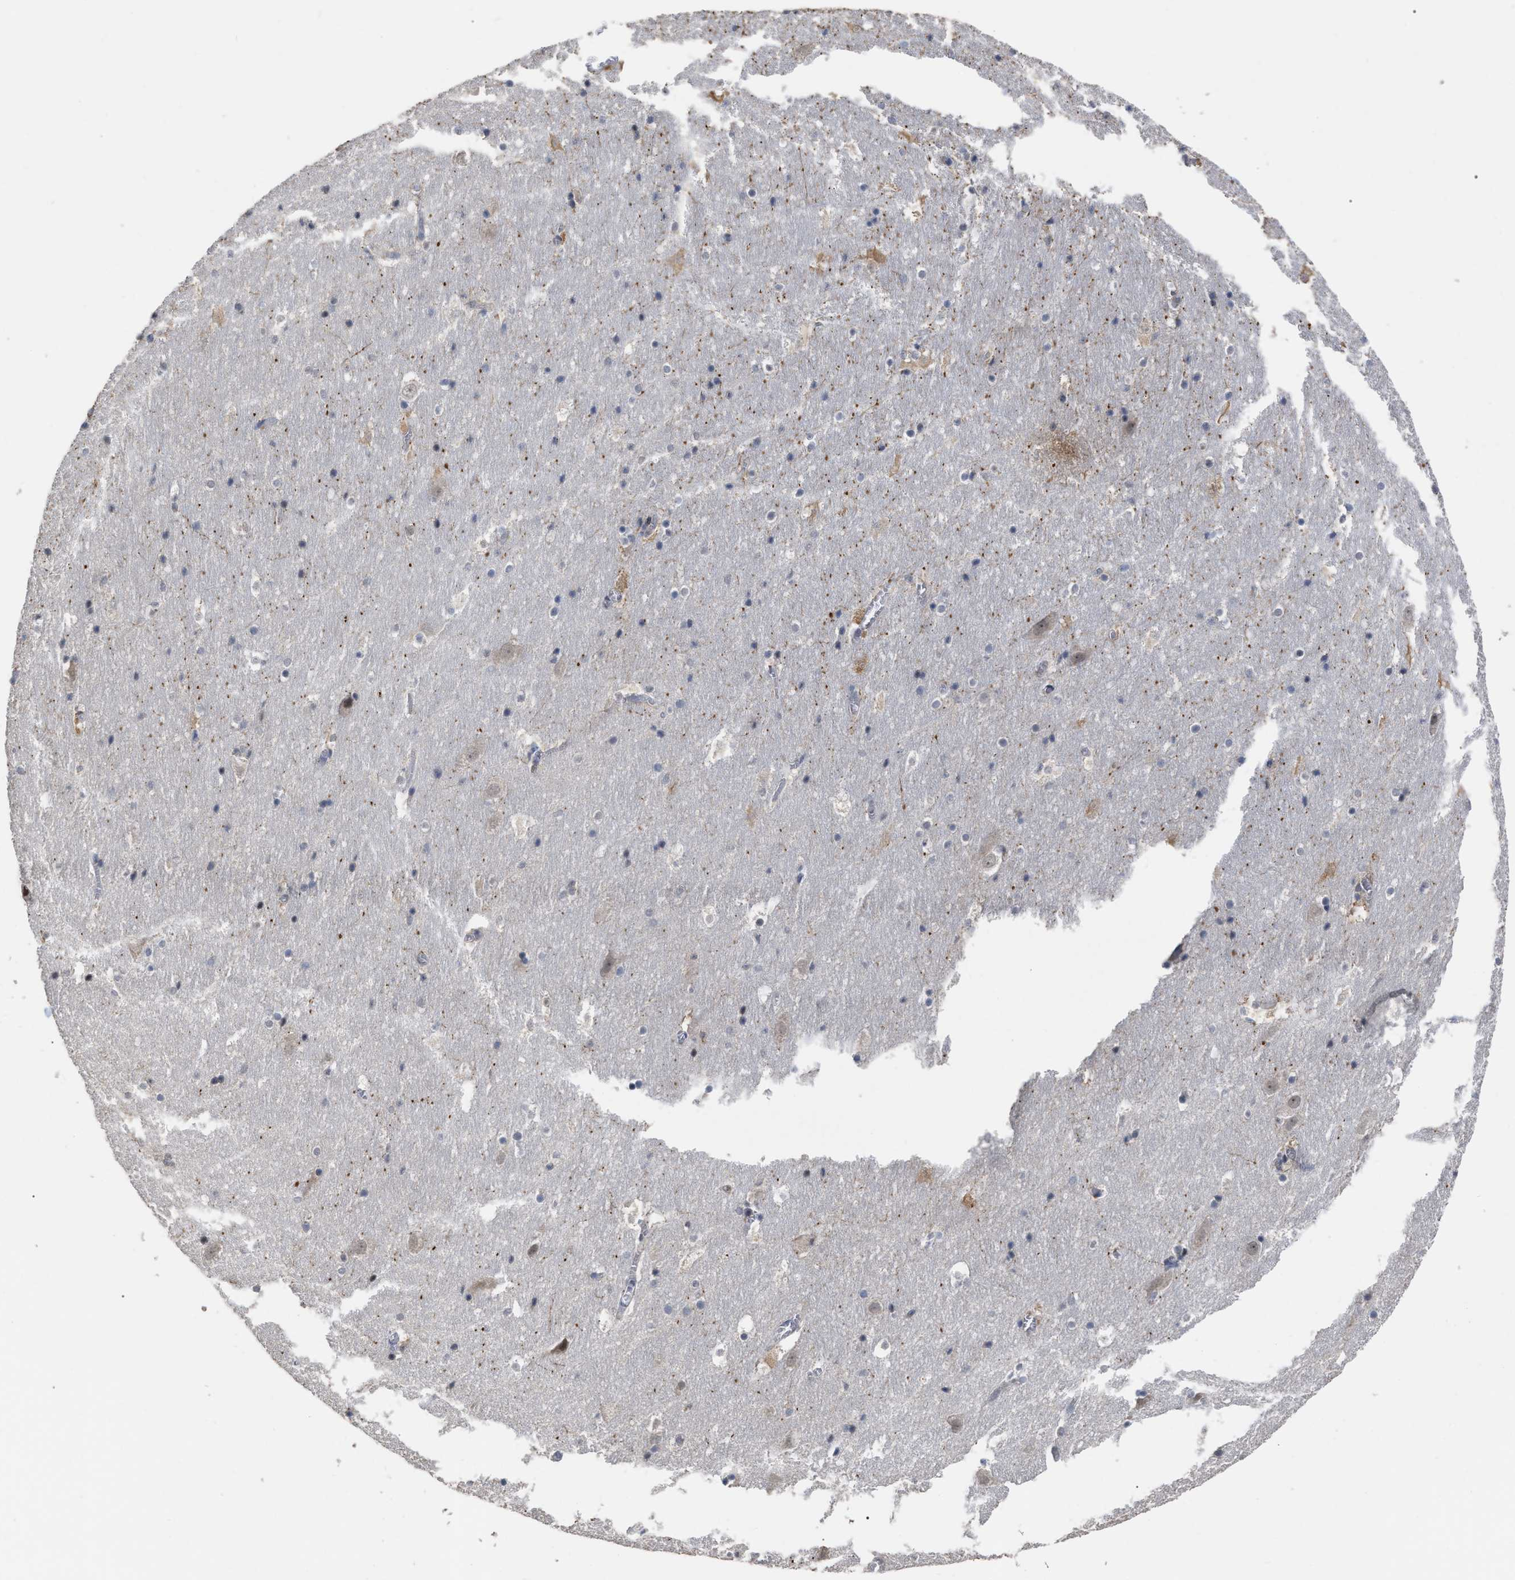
{"staining": {"intensity": "weak", "quantity": "<25%", "location": "nuclear"}, "tissue": "hippocampus", "cell_type": "Glial cells", "image_type": "normal", "snomed": [{"axis": "morphology", "description": "Normal tissue, NOS"}, {"axis": "topography", "description": "Hippocampus"}], "caption": "Glial cells show no significant staining in normal hippocampus. (DAB (3,3'-diaminobenzidine) immunohistochemistry (IHC) with hematoxylin counter stain).", "gene": "JAZF1", "patient": {"sex": "male", "age": 45}}